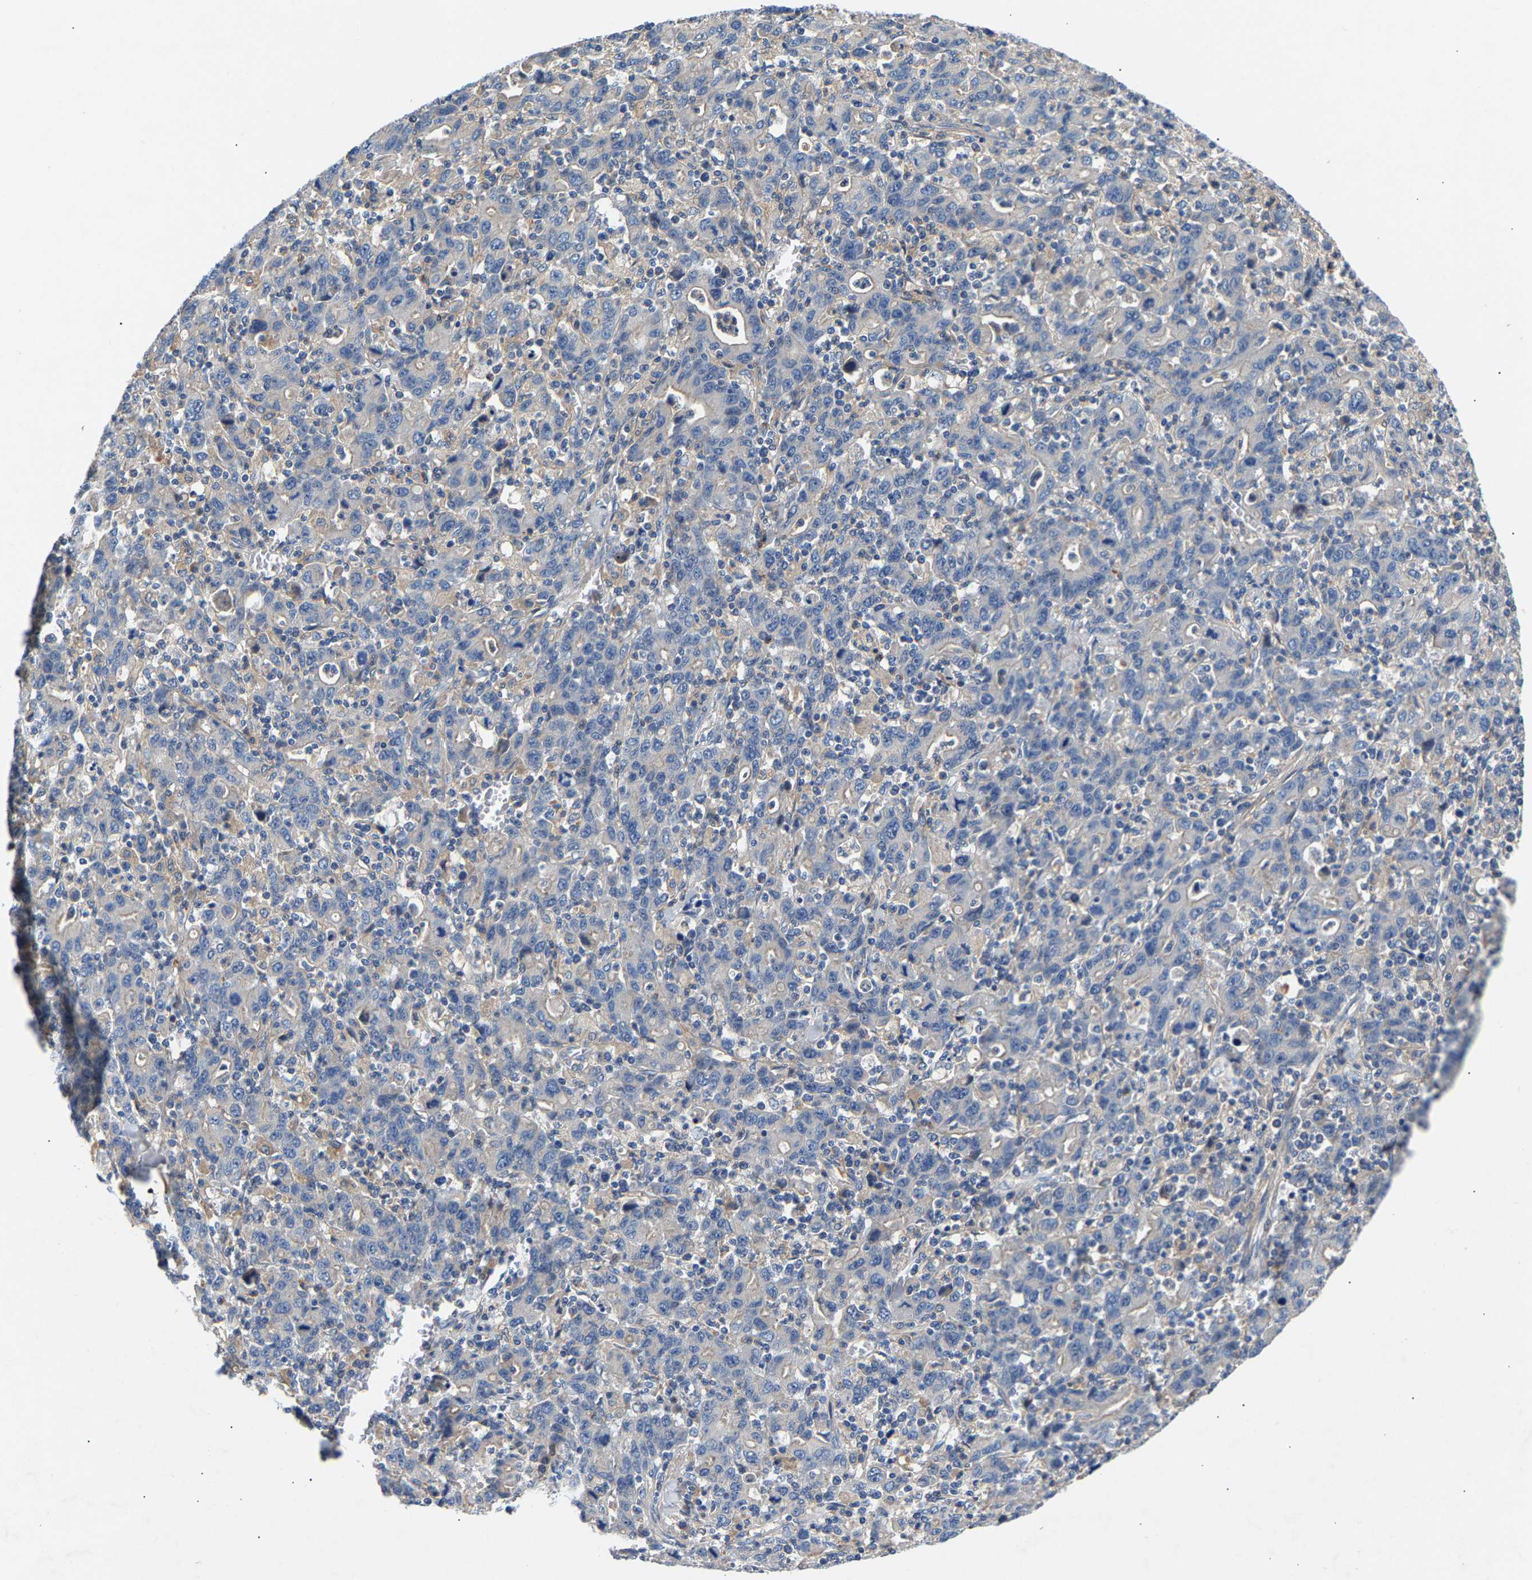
{"staining": {"intensity": "negative", "quantity": "none", "location": "none"}, "tissue": "stomach cancer", "cell_type": "Tumor cells", "image_type": "cancer", "snomed": [{"axis": "morphology", "description": "Adenocarcinoma, NOS"}, {"axis": "topography", "description": "Stomach, upper"}], "caption": "The photomicrograph displays no significant positivity in tumor cells of adenocarcinoma (stomach).", "gene": "CCDC171", "patient": {"sex": "male", "age": 69}}